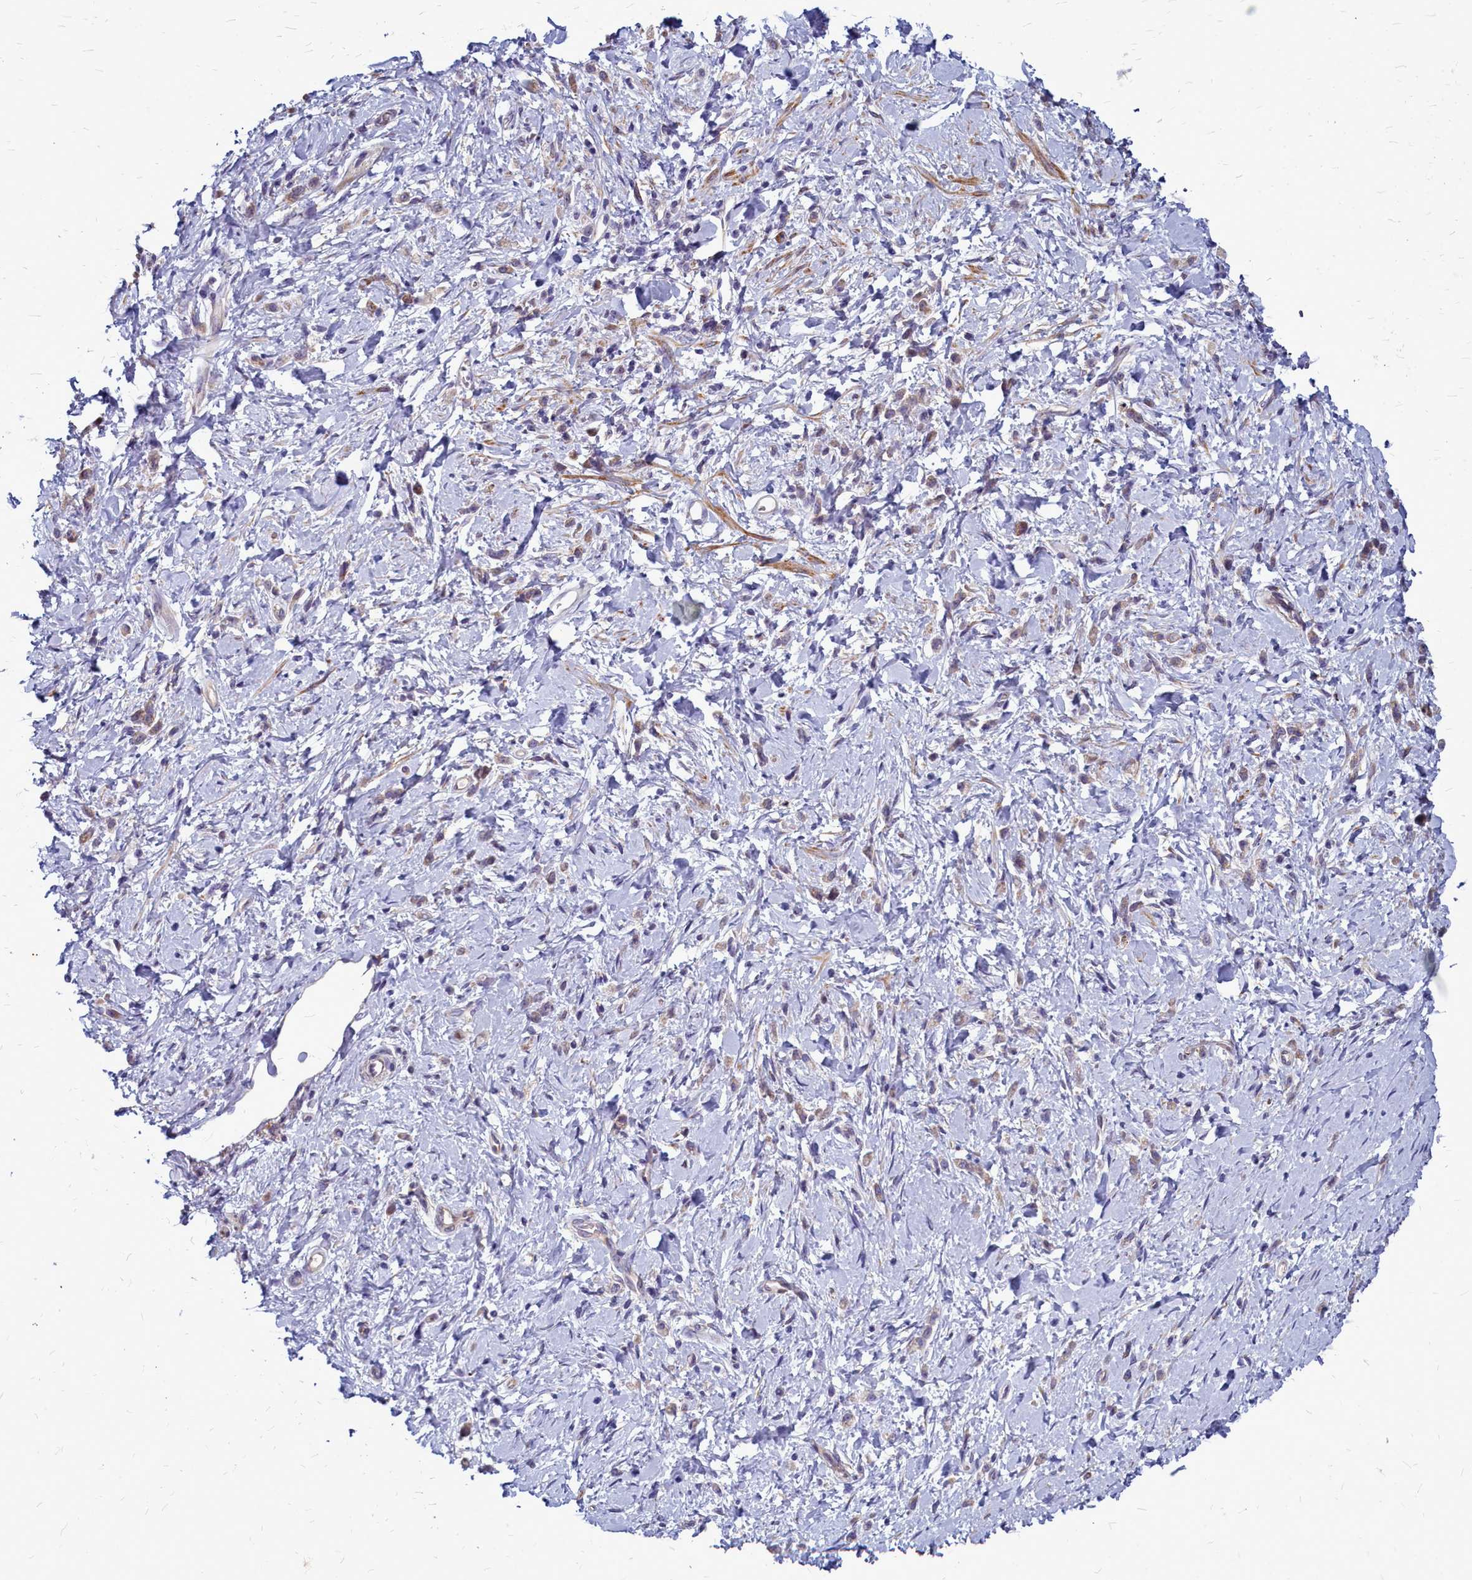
{"staining": {"intensity": "weak", "quantity": "<25%", "location": "cytoplasmic/membranous"}, "tissue": "stomach cancer", "cell_type": "Tumor cells", "image_type": "cancer", "snomed": [{"axis": "morphology", "description": "Adenocarcinoma, NOS"}, {"axis": "topography", "description": "Stomach"}], "caption": "Immunohistochemical staining of human stomach adenocarcinoma exhibits no significant expression in tumor cells.", "gene": "SMPD4", "patient": {"sex": "female", "age": 60}}